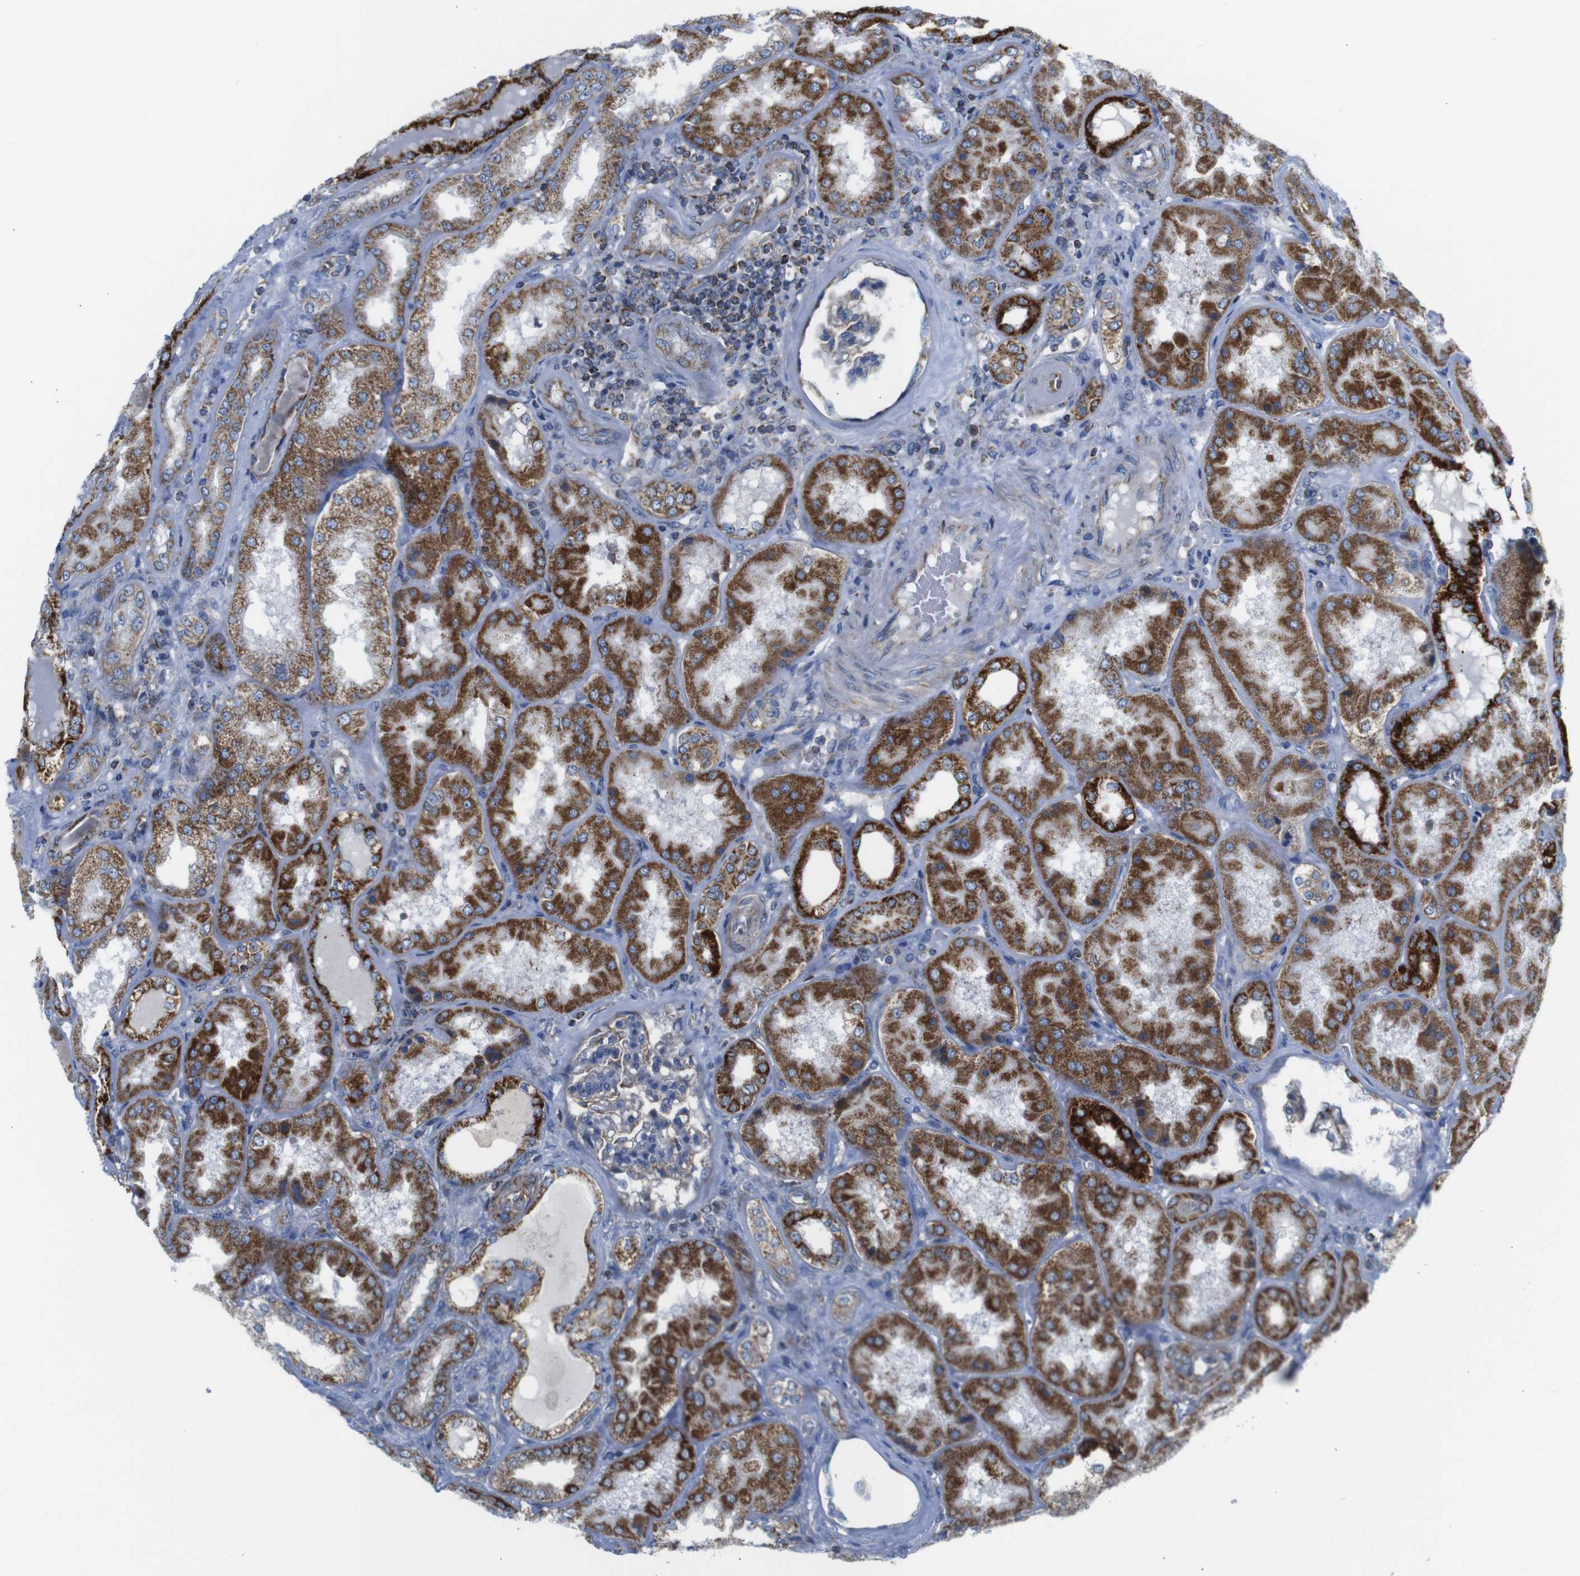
{"staining": {"intensity": "moderate", "quantity": "<25%", "location": "cytoplasmic/membranous"}, "tissue": "kidney", "cell_type": "Cells in glomeruli", "image_type": "normal", "snomed": [{"axis": "morphology", "description": "Normal tissue, NOS"}, {"axis": "topography", "description": "Kidney"}], "caption": "The micrograph exhibits staining of benign kidney, revealing moderate cytoplasmic/membranous protein positivity (brown color) within cells in glomeruli. Using DAB (brown) and hematoxylin (blue) stains, captured at high magnification using brightfield microscopy.", "gene": "PDCD1LG2", "patient": {"sex": "female", "age": 56}}